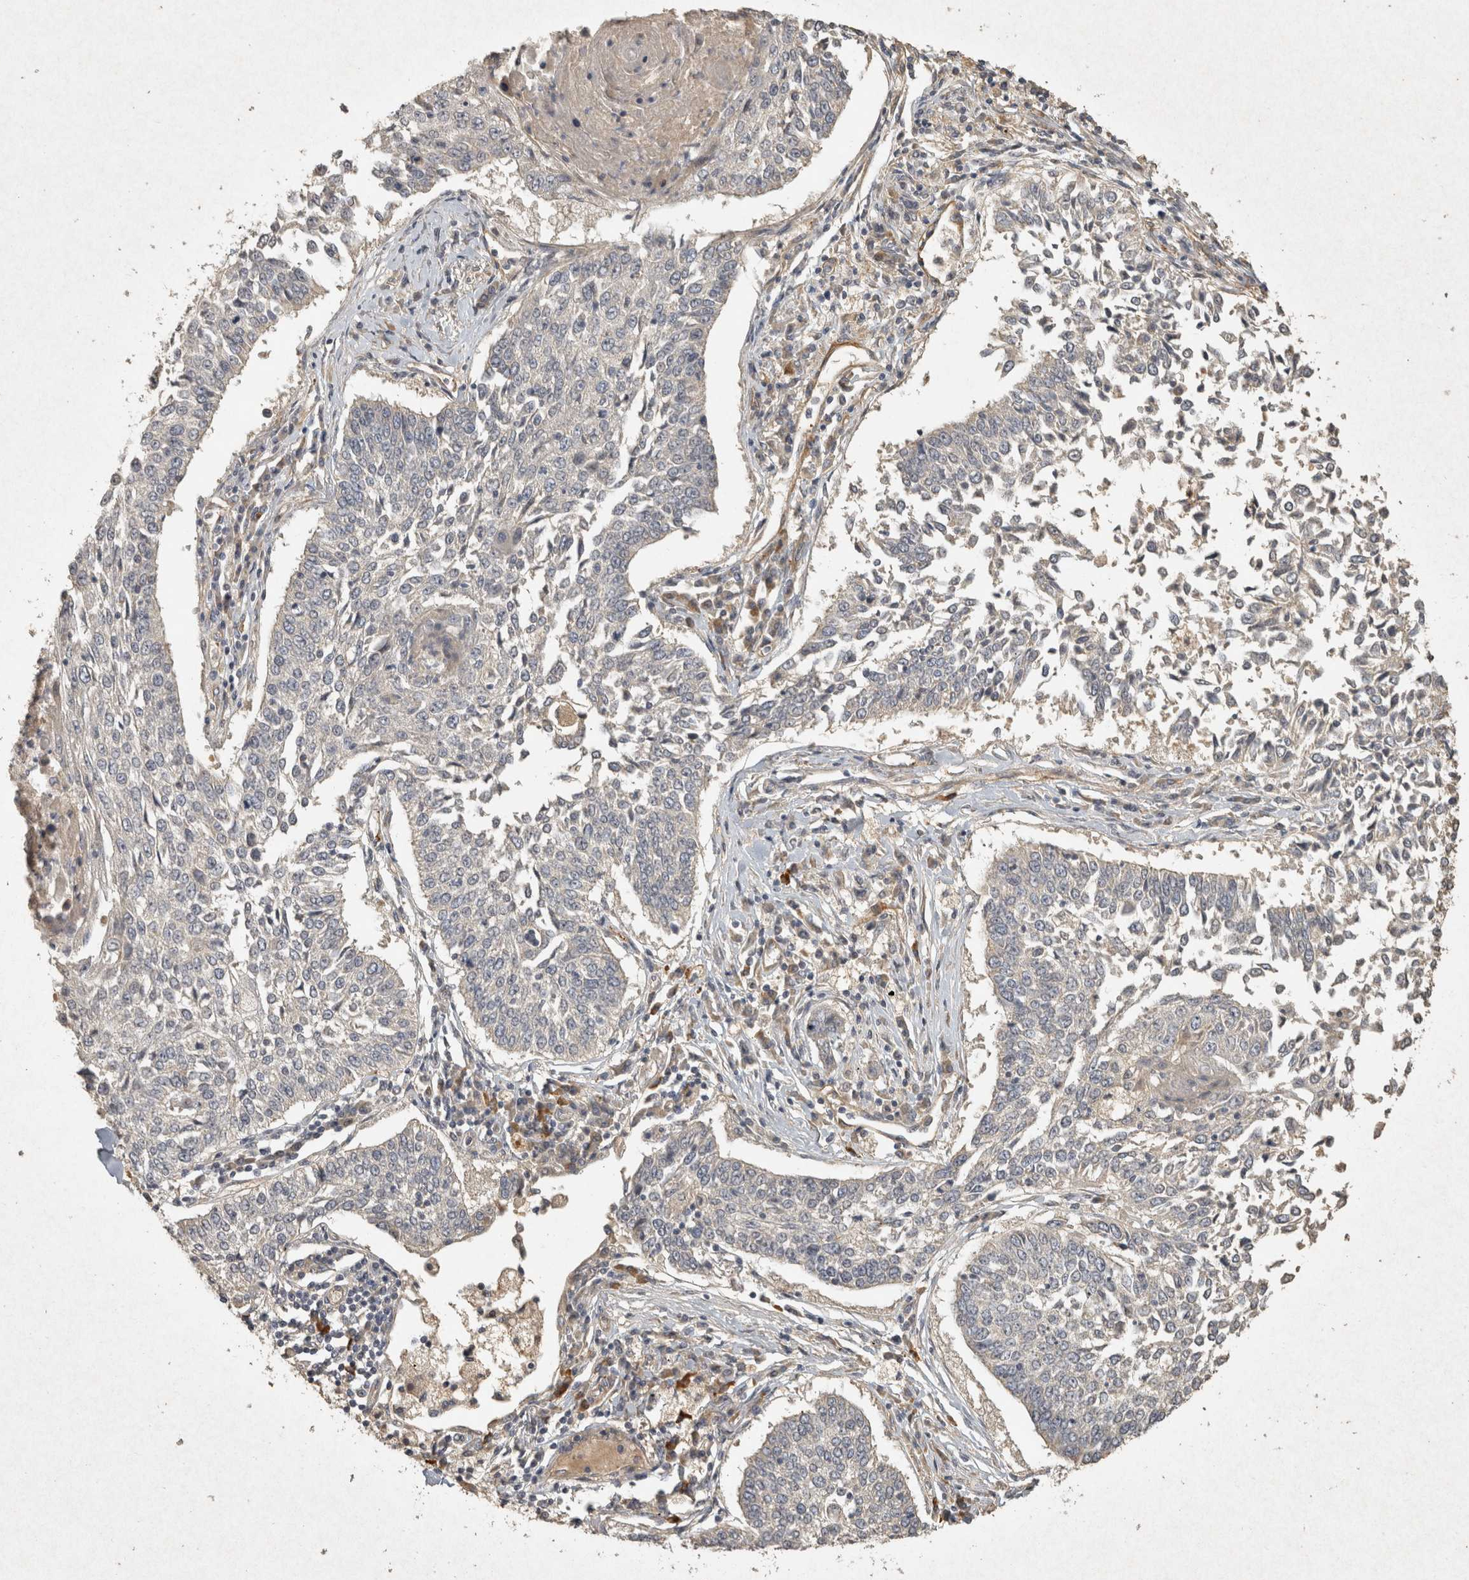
{"staining": {"intensity": "negative", "quantity": "none", "location": "none"}, "tissue": "lung cancer", "cell_type": "Tumor cells", "image_type": "cancer", "snomed": [{"axis": "morphology", "description": "Normal tissue, NOS"}, {"axis": "morphology", "description": "Squamous cell carcinoma, NOS"}, {"axis": "topography", "description": "Cartilage tissue"}, {"axis": "topography", "description": "Lung"}, {"axis": "topography", "description": "Peripheral nerve tissue"}], "caption": "An image of lung cancer (squamous cell carcinoma) stained for a protein reveals no brown staining in tumor cells.", "gene": "OSTN", "patient": {"sex": "female", "age": 49}}